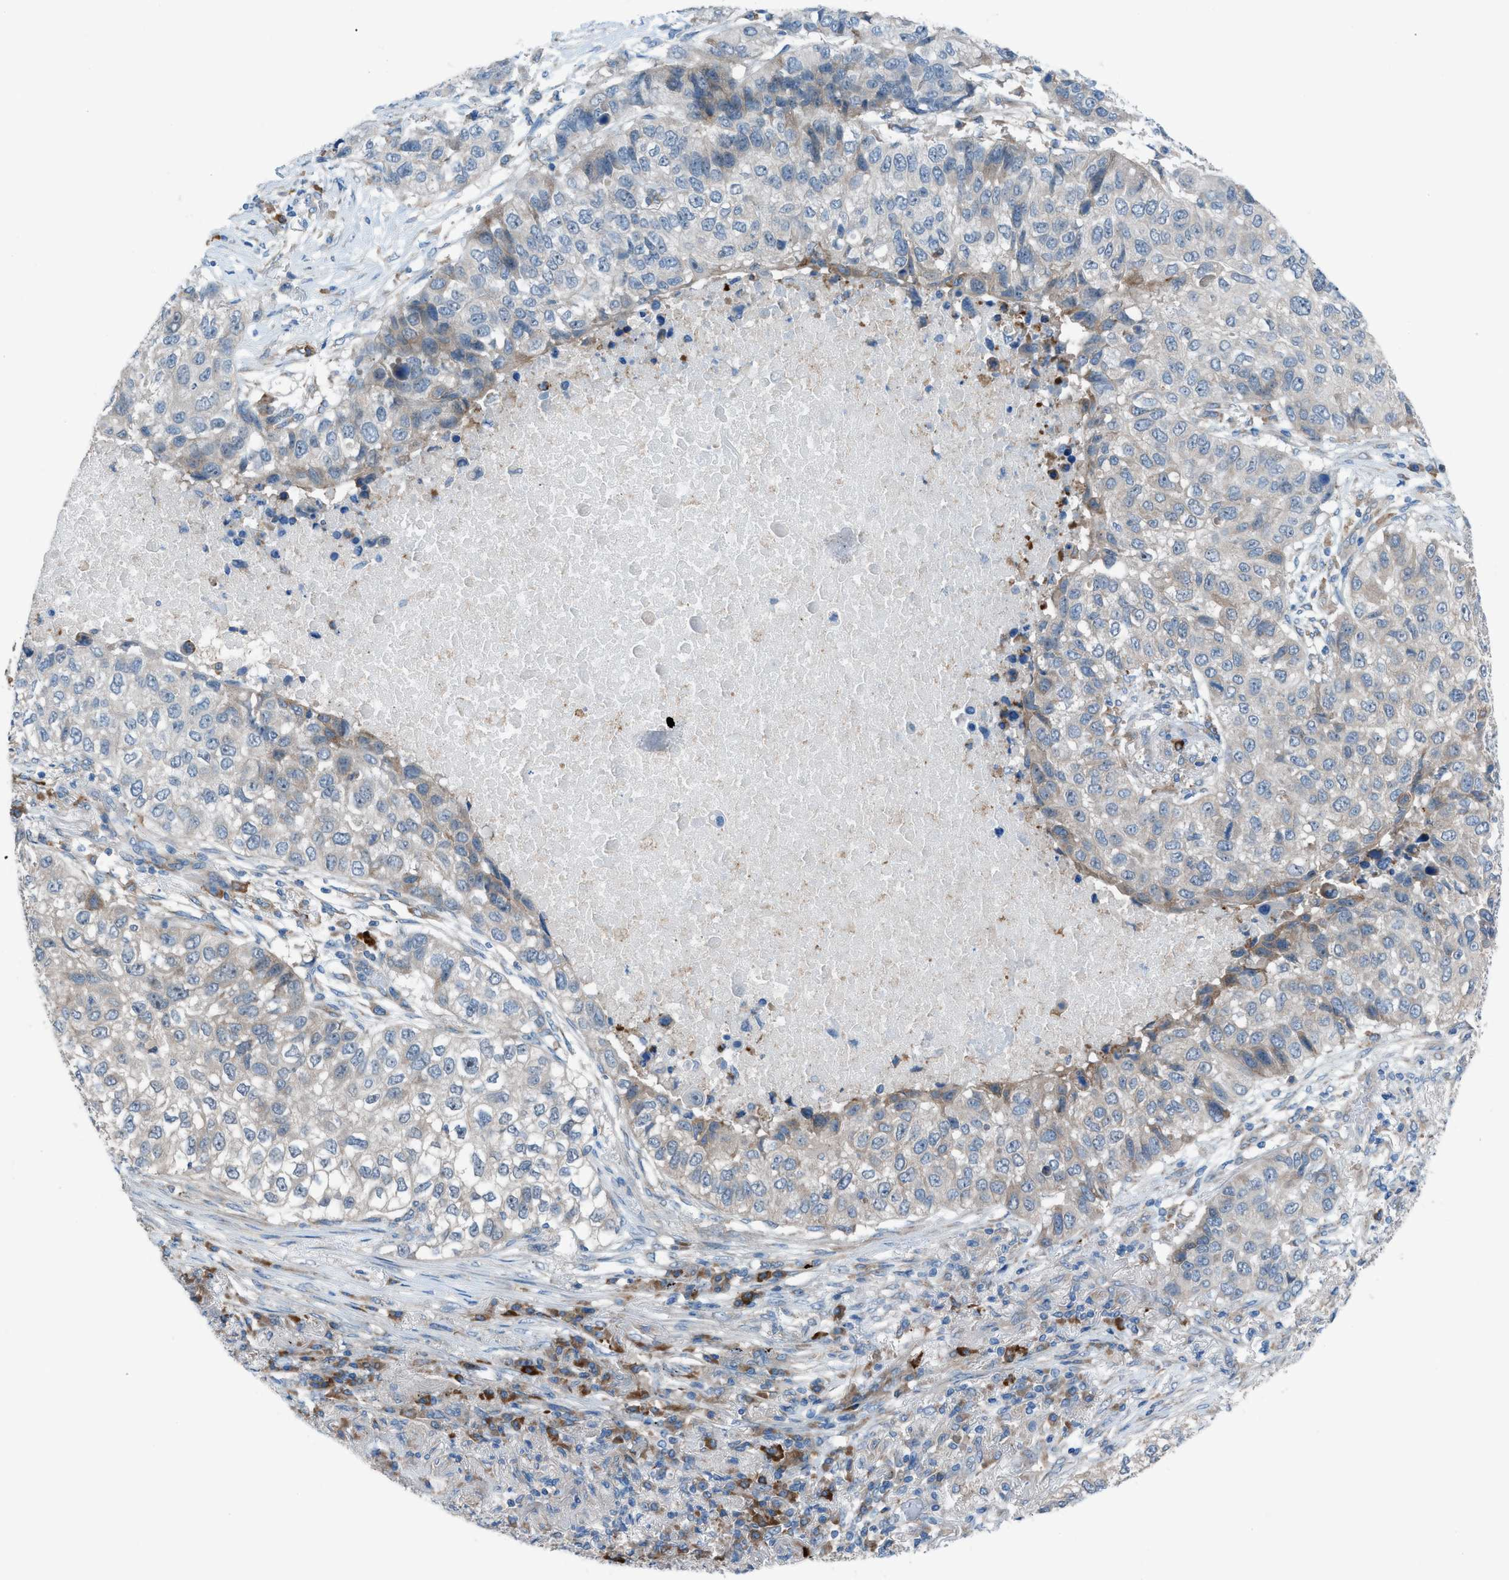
{"staining": {"intensity": "negative", "quantity": "none", "location": "none"}, "tissue": "lung cancer", "cell_type": "Tumor cells", "image_type": "cancer", "snomed": [{"axis": "morphology", "description": "Squamous cell carcinoma, NOS"}, {"axis": "topography", "description": "Lung"}], "caption": "Immunohistochemistry photomicrograph of neoplastic tissue: human squamous cell carcinoma (lung) stained with DAB (3,3'-diaminobenzidine) exhibits no significant protein staining in tumor cells.", "gene": "HEG1", "patient": {"sex": "male", "age": 57}}